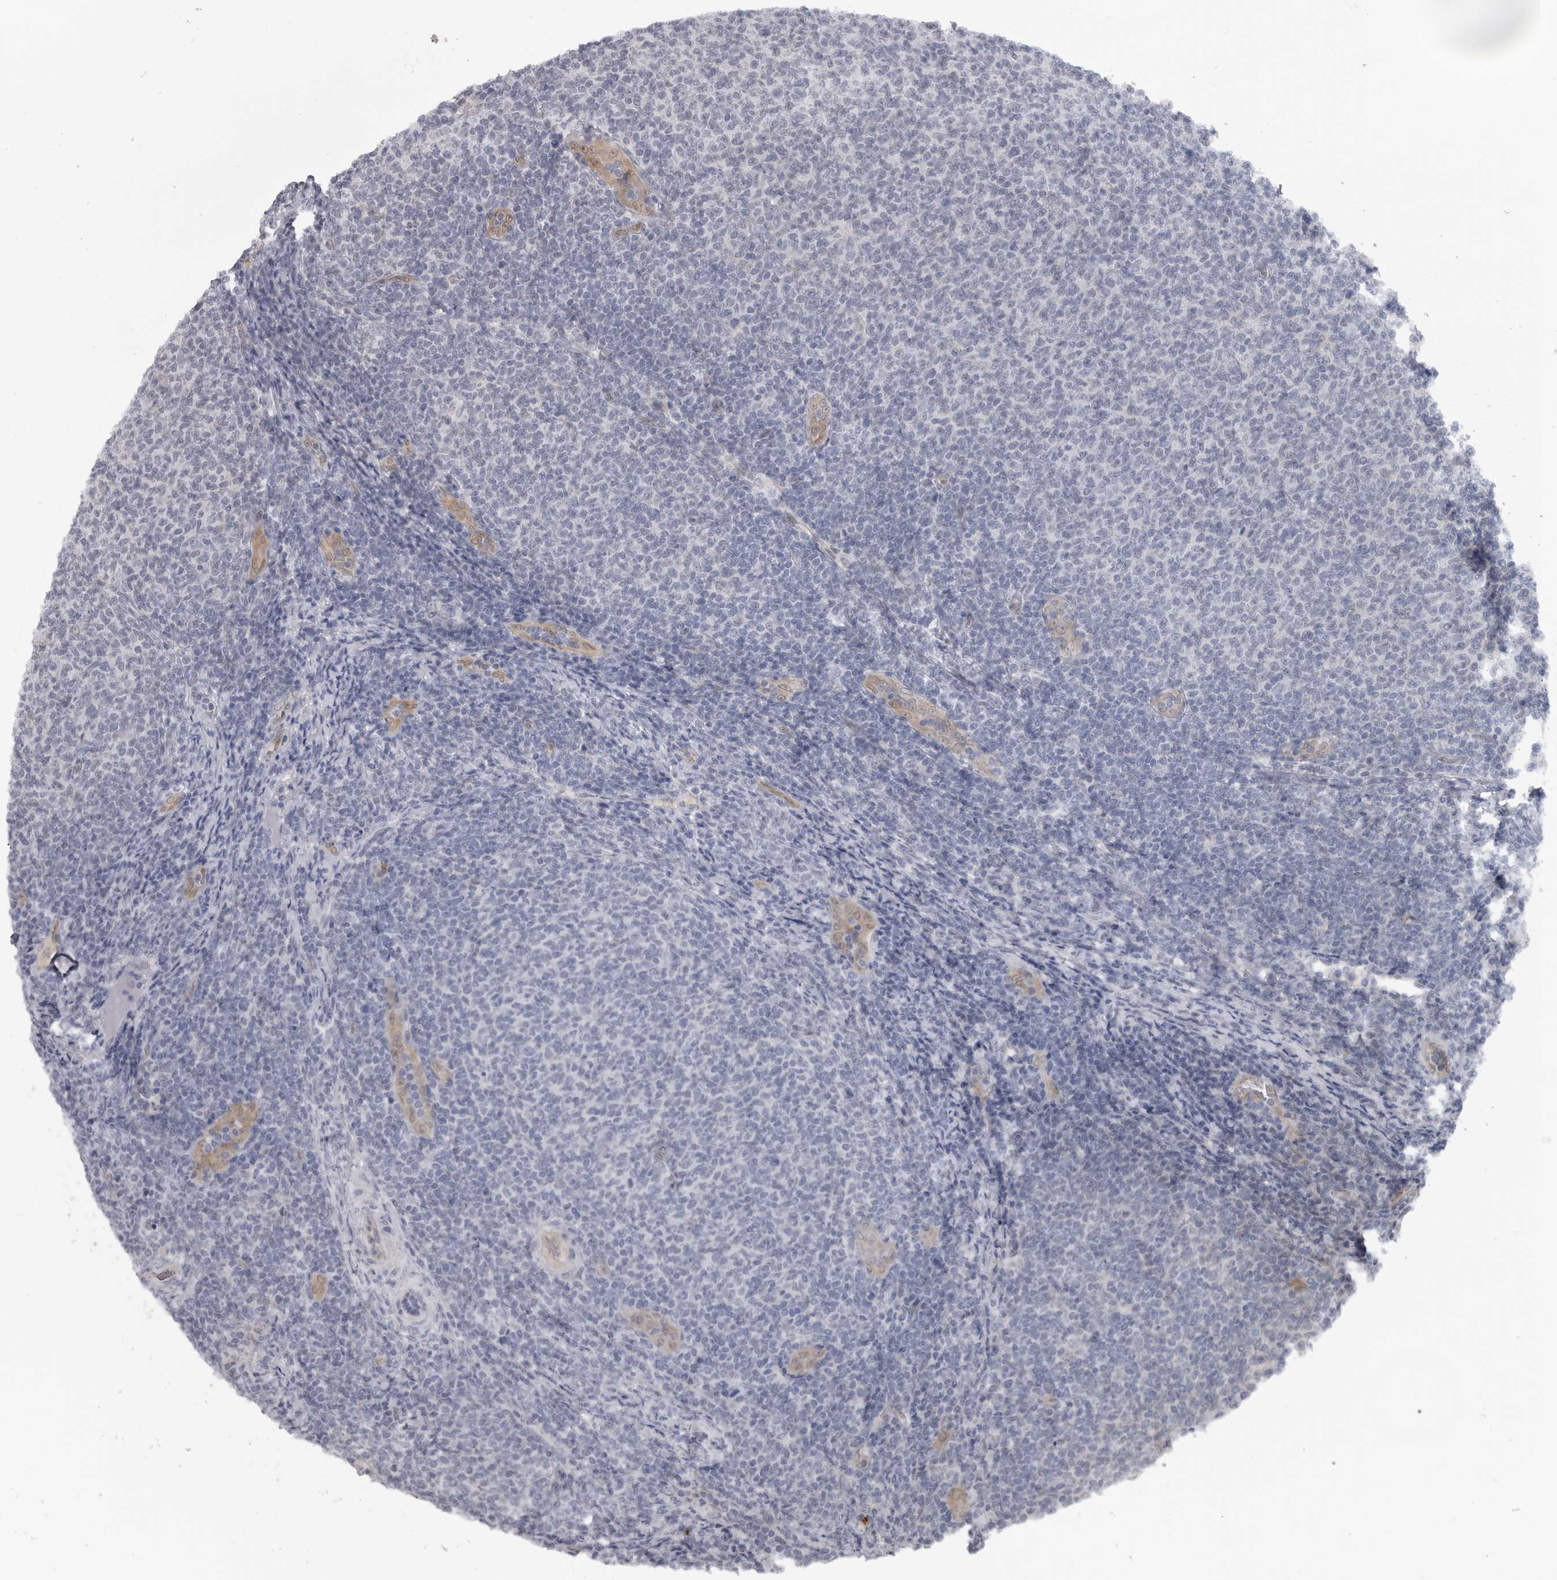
{"staining": {"intensity": "negative", "quantity": "none", "location": "none"}, "tissue": "lymphoma", "cell_type": "Tumor cells", "image_type": "cancer", "snomed": [{"axis": "morphology", "description": "Malignant lymphoma, non-Hodgkin's type, Low grade"}, {"axis": "topography", "description": "Lymph node"}], "caption": "Immunohistochemistry image of lymphoma stained for a protein (brown), which demonstrates no staining in tumor cells.", "gene": "MAPK12", "patient": {"sex": "male", "age": 66}}